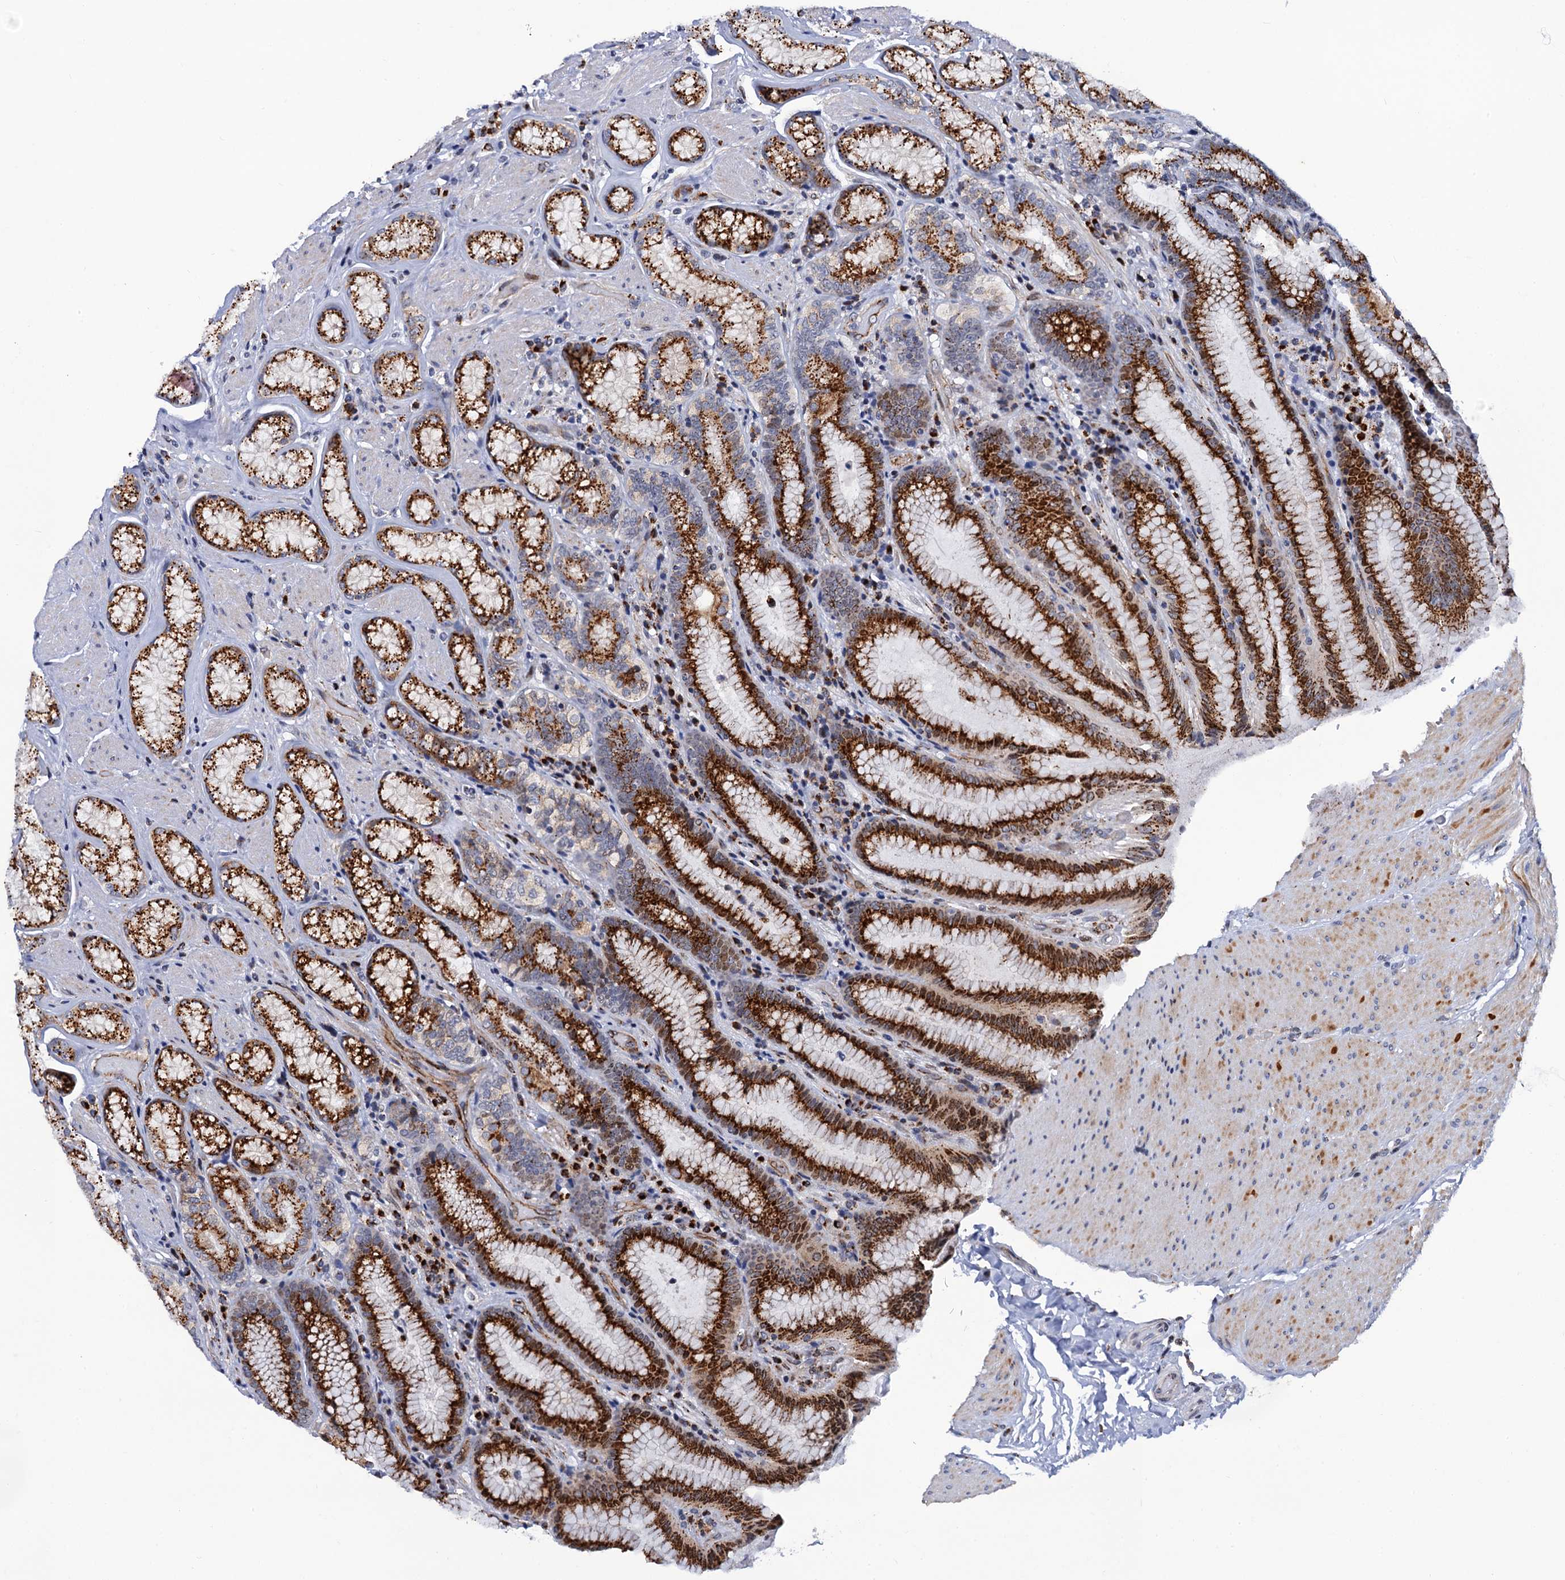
{"staining": {"intensity": "strong", "quantity": ">75%", "location": "cytoplasmic/membranous"}, "tissue": "stomach", "cell_type": "Glandular cells", "image_type": "normal", "snomed": [{"axis": "morphology", "description": "Normal tissue, NOS"}, {"axis": "topography", "description": "Stomach, upper"}, {"axis": "topography", "description": "Stomach, lower"}], "caption": "About >75% of glandular cells in unremarkable stomach exhibit strong cytoplasmic/membranous protein staining as visualized by brown immunohistochemical staining.", "gene": "THAP2", "patient": {"sex": "female", "age": 76}}